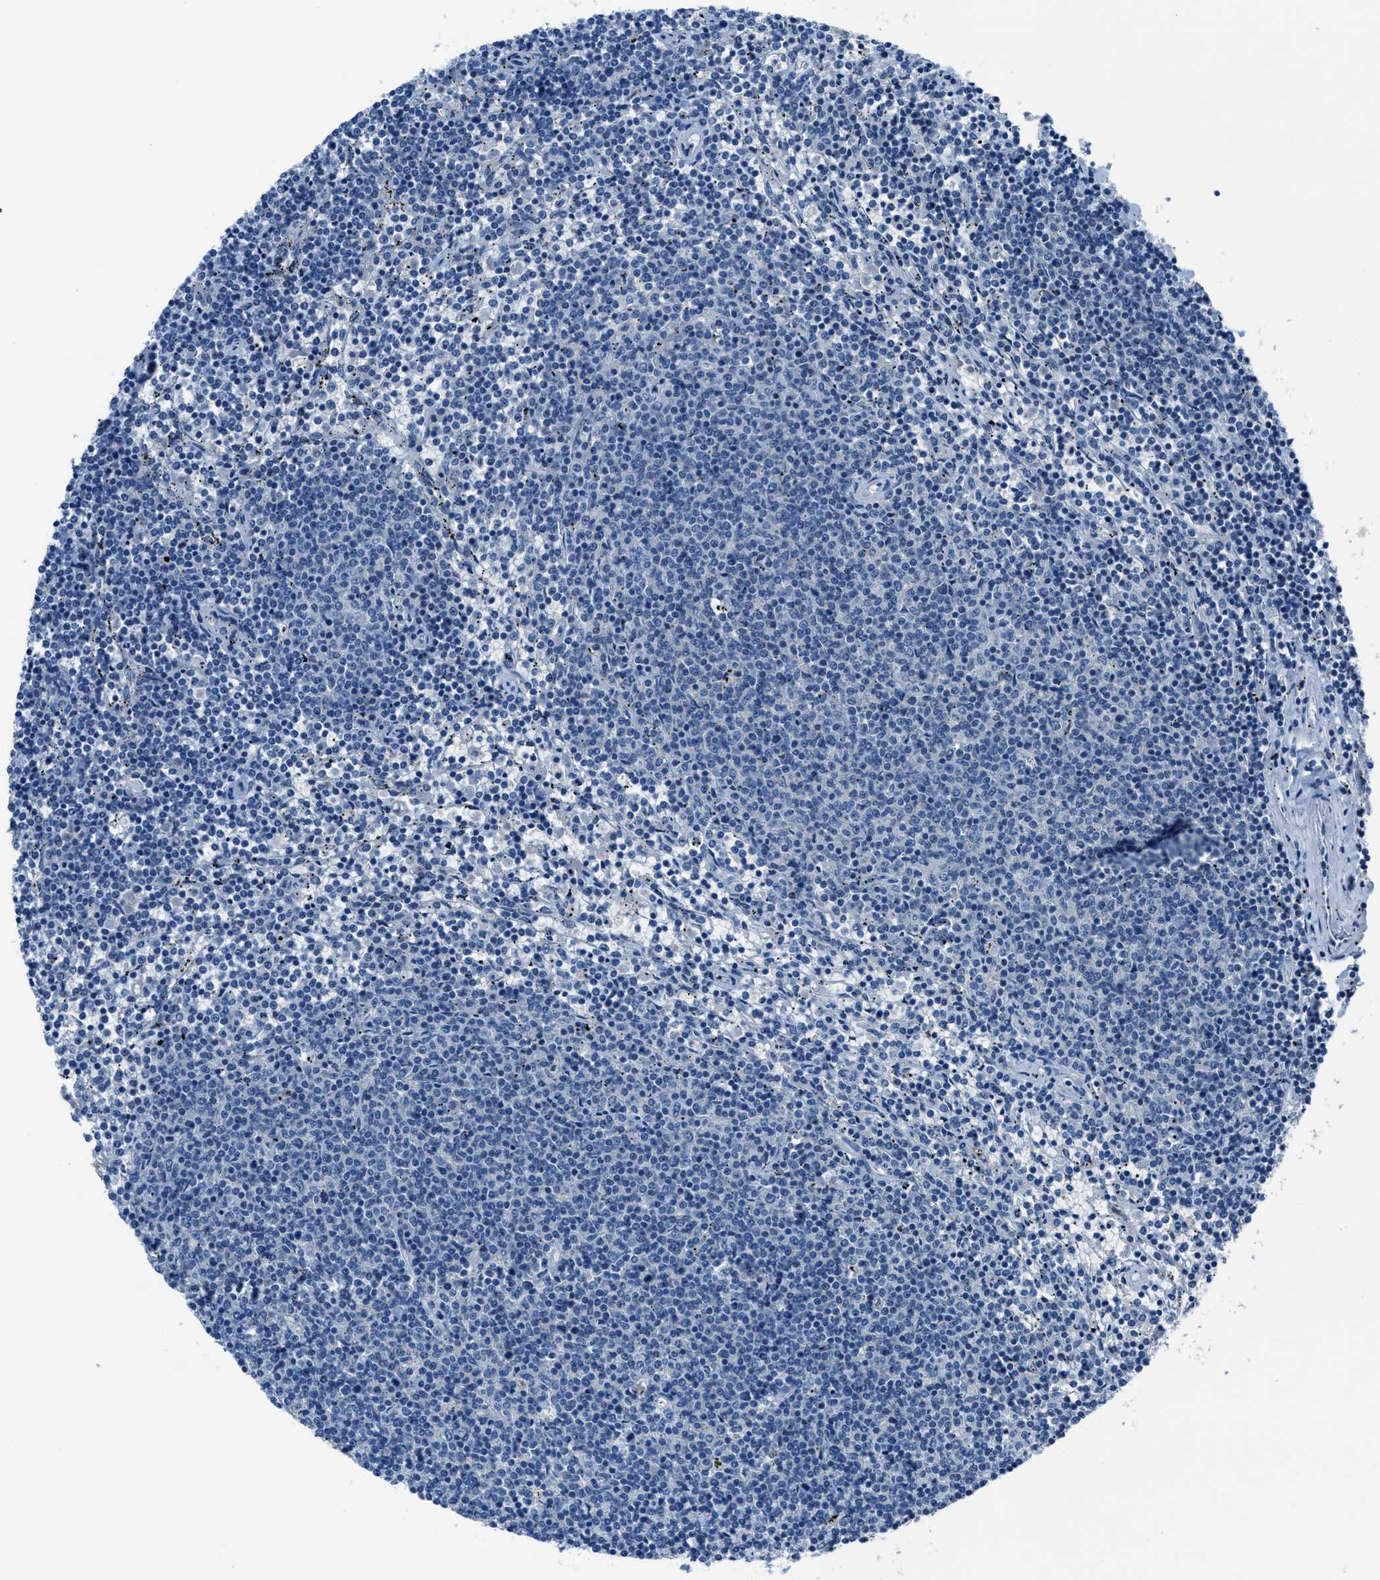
{"staining": {"intensity": "negative", "quantity": "none", "location": "none"}, "tissue": "lymphoma", "cell_type": "Tumor cells", "image_type": "cancer", "snomed": [{"axis": "morphology", "description": "Malignant lymphoma, non-Hodgkin's type, Low grade"}, {"axis": "topography", "description": "Spleen"}], "caption": "Histopathology image shows no significant protein expression in tumor cells of lymphoma.", "gene": "ADAM2", "patient": {"sex": "female", "age": 50}}